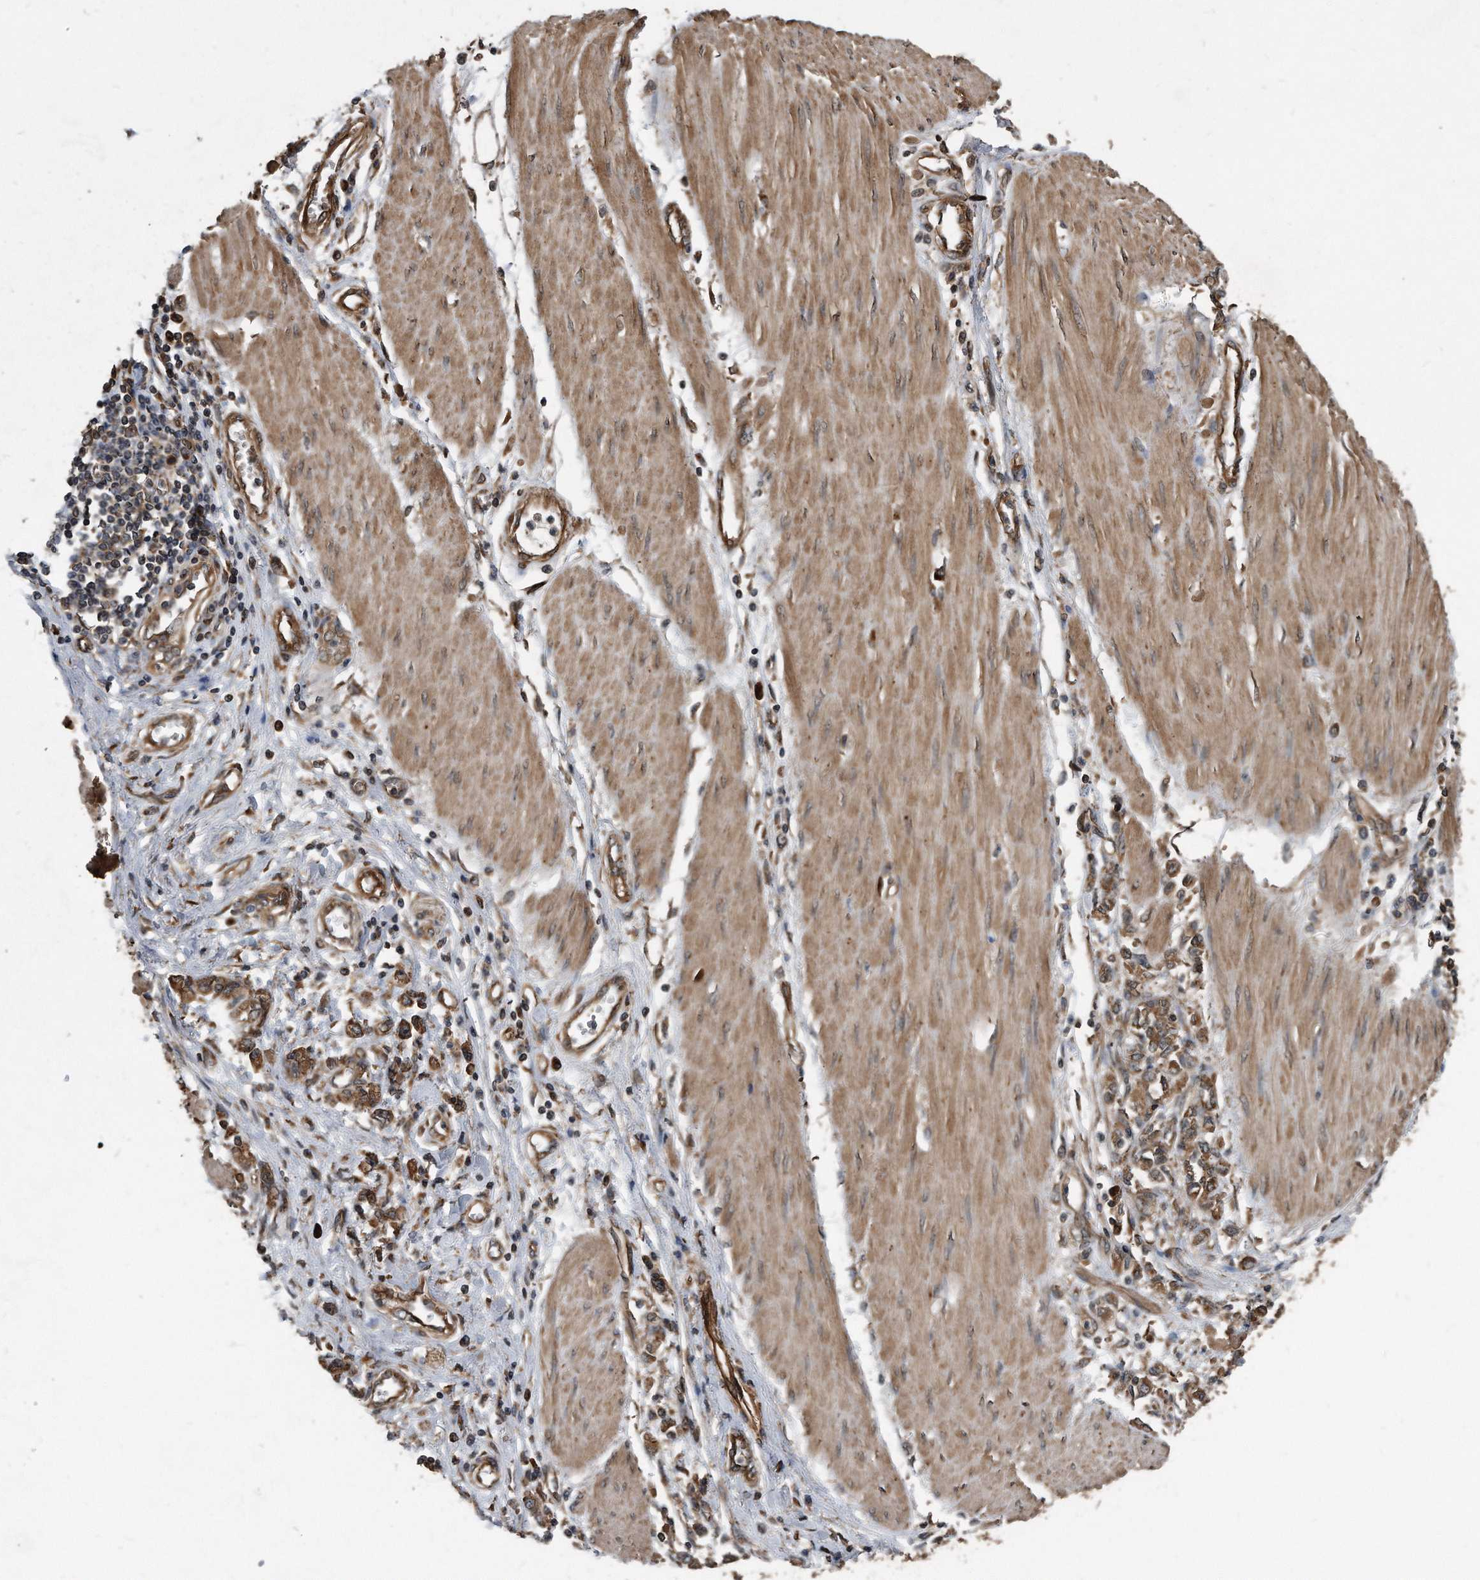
{"staining": {"intensity": "moderate", "quantity": ">75%", "location": "cytoplasmic/membranous"}, "tissue": "stomach cancer", "cell_type": "Tumor cells", "image_type": "cancer", "snomed": [{"axis": "morphology", "description": "Adenocarcinoma, NOS"}, {"axis": "topography", "description": "Stomach"}], "caption": "Stomach adenocarcinoma was stained to show a protein in brown. There is medium levels of moderate cytoplasmic/membranous positivity in about >75% of tumor cells.", "gene": "FAM136A", "patient": {"sex": "female", "age": 76}}